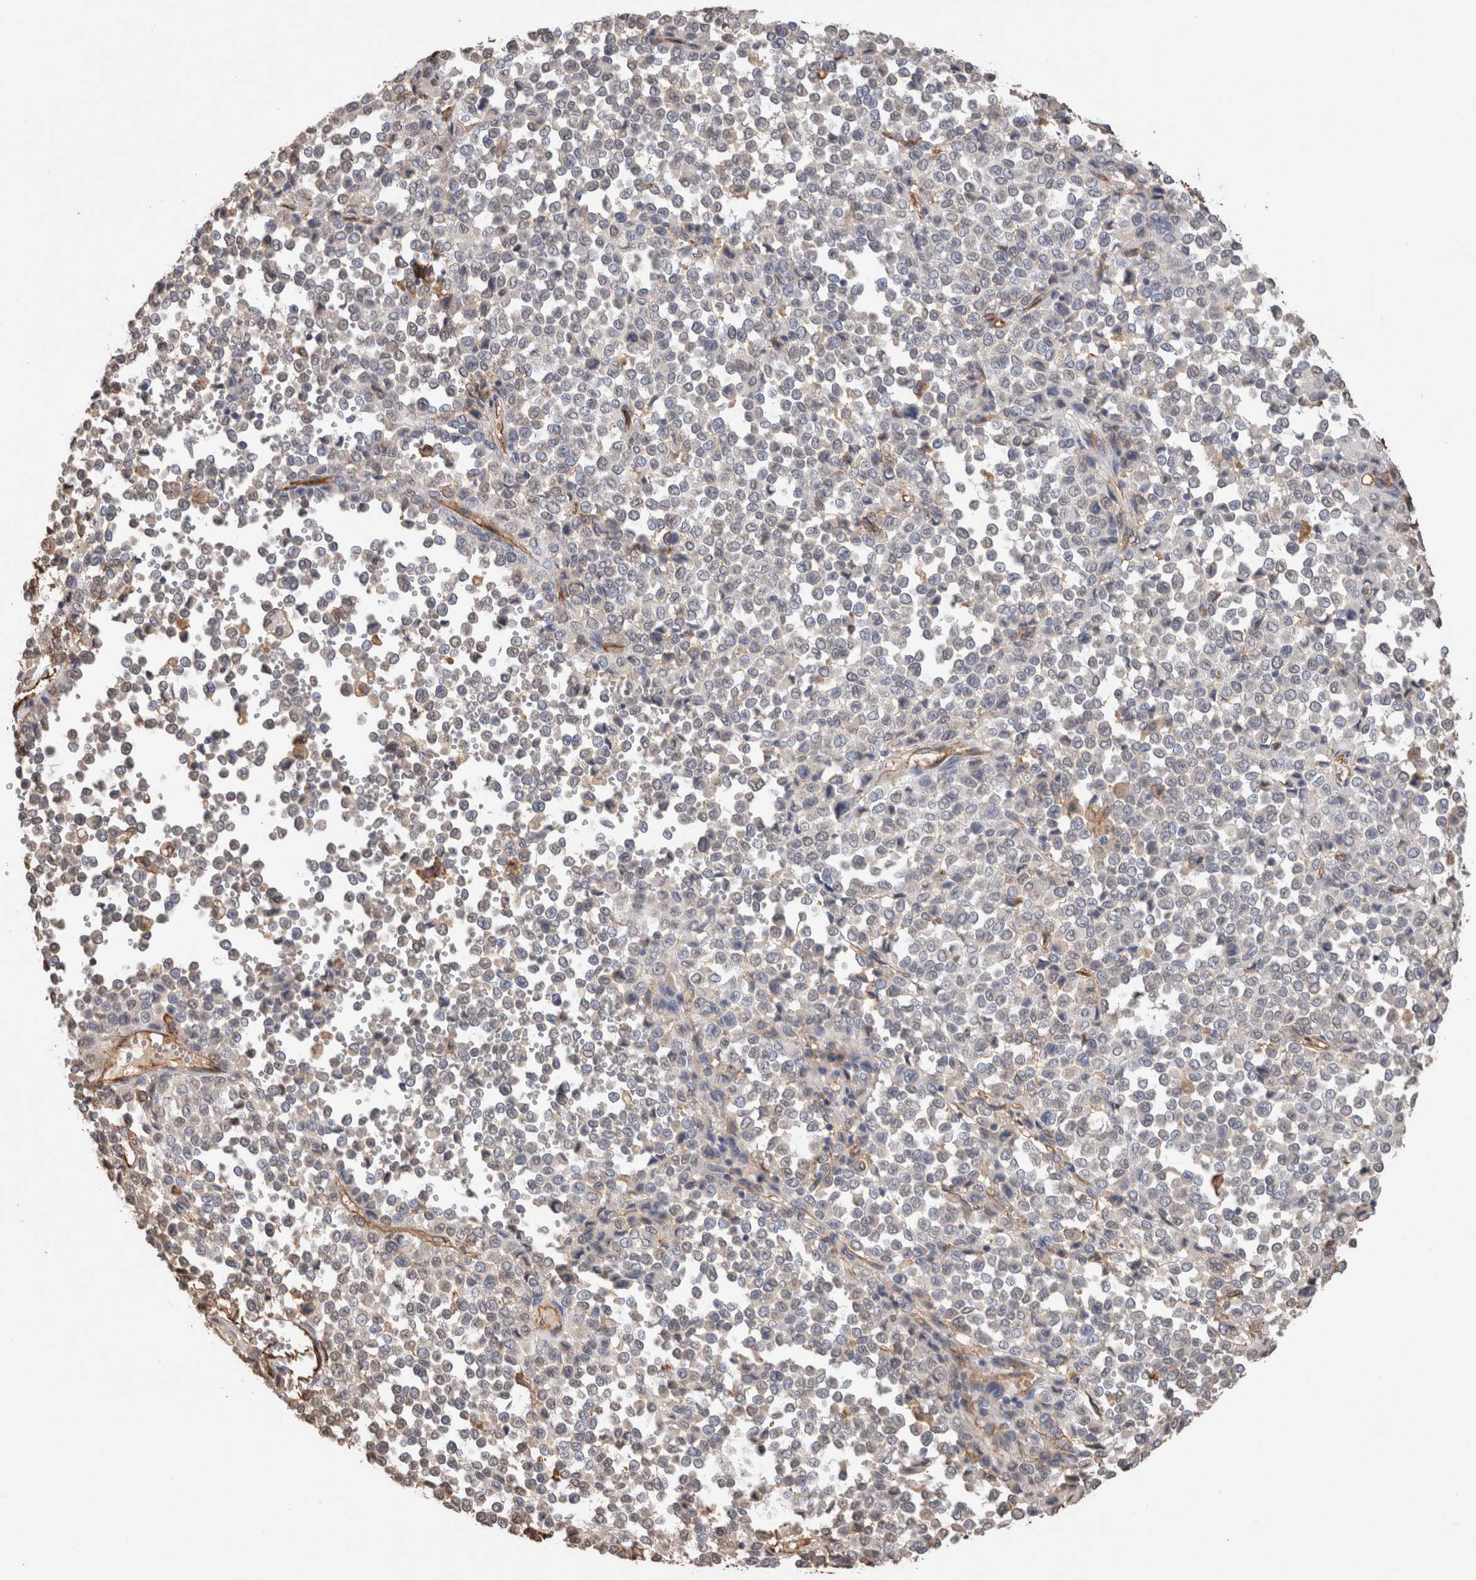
{"staining": {"intensity": "weak", "quantity": "<25%", "location": "cytoplasmic/membranous"}, "tissue": "melanoma", "cell_type": "Tumor cells", "image_type": "cancer", "snomed": [{"axis": "morphology", "description": "Malignant melanoma, Metastatic site"}, {"axis": "topography", "description": "Pancreas"}], "caption": "This is an IHC image of malignant melanoma (metastatic site). There is no expression in tumor cells.", "gene": "S100A10", "patient": {"sex": "female", "age": 30}}